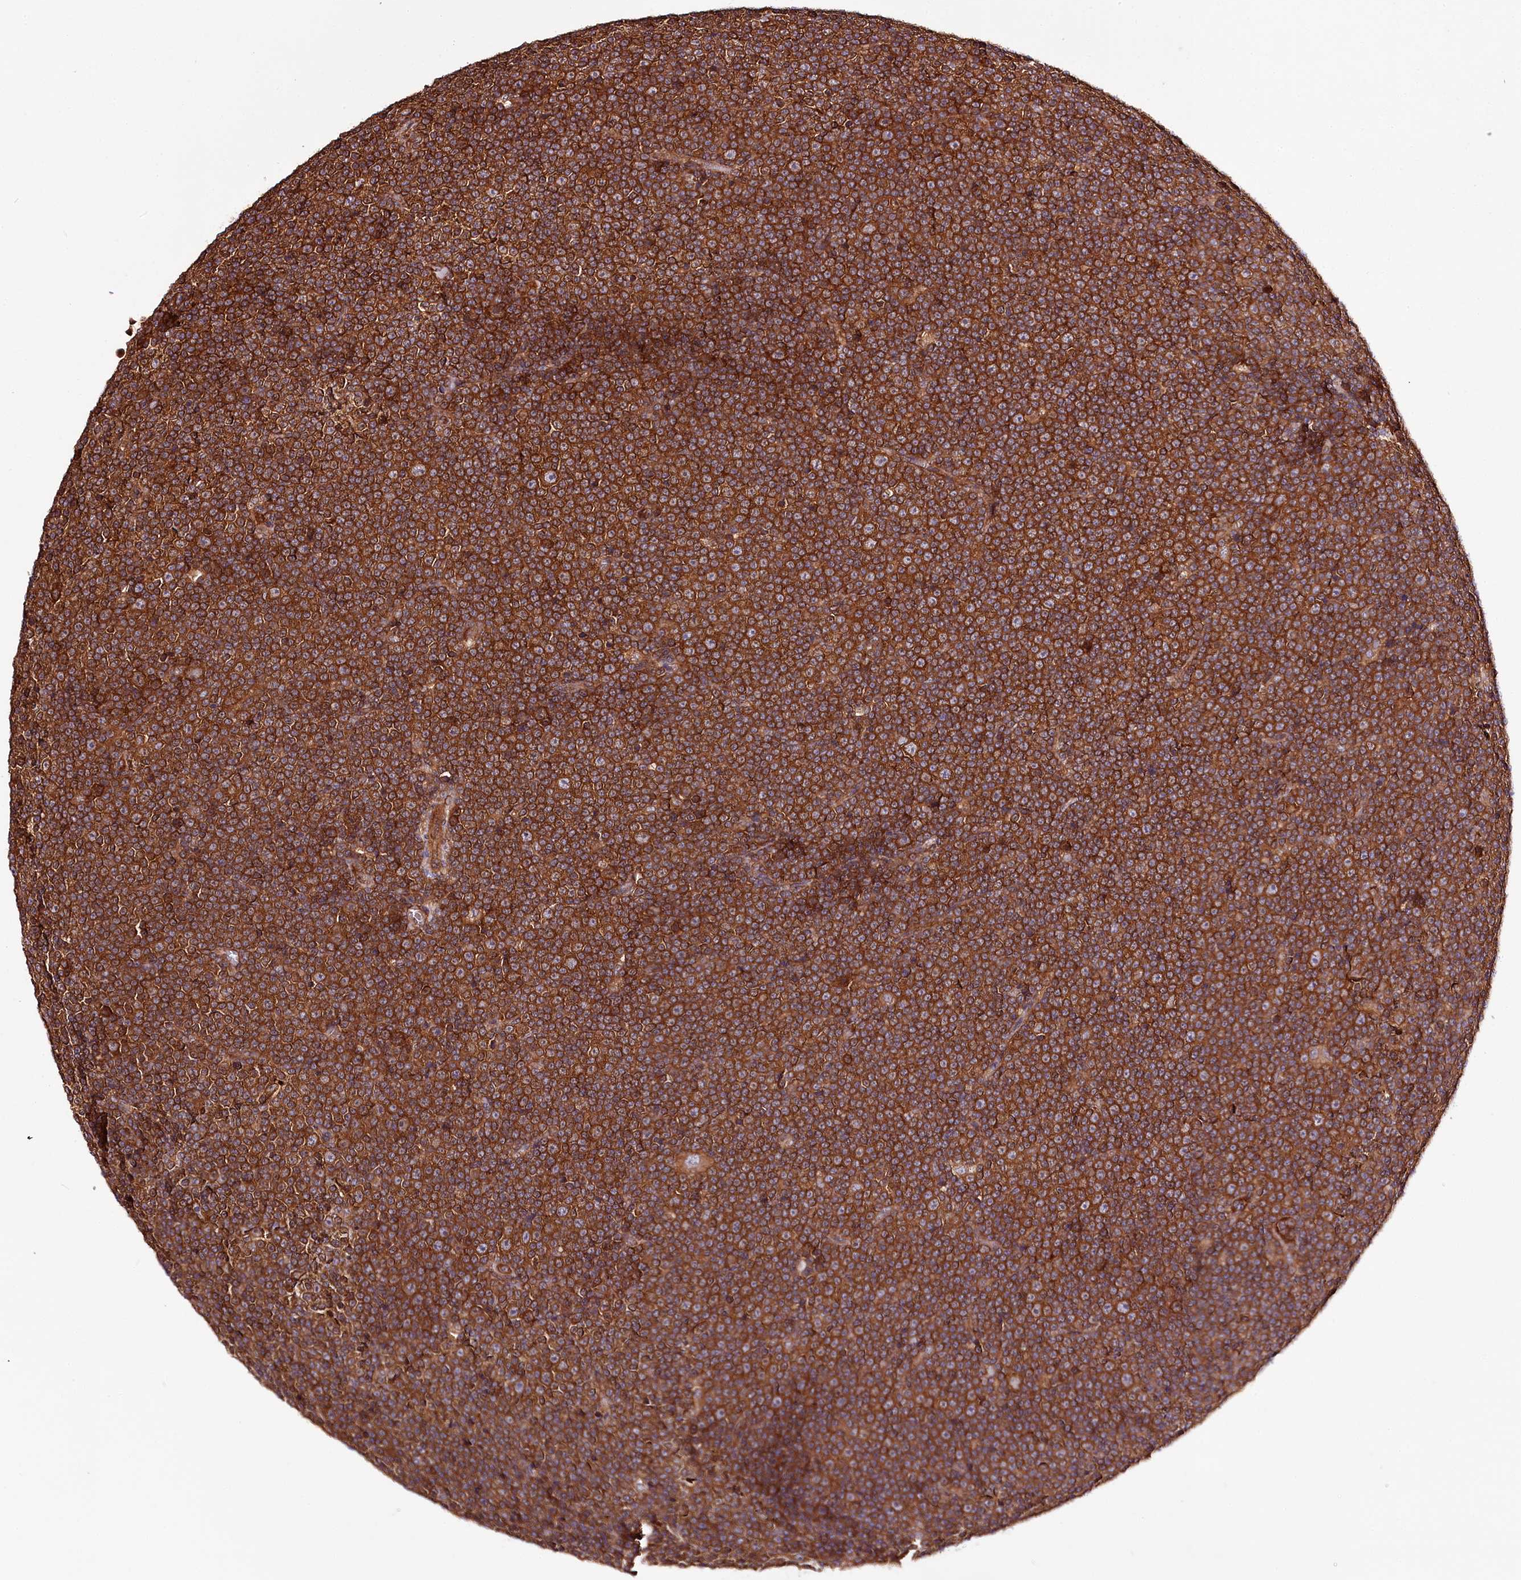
{"staining": {"intensity": "strong", "quantity": ">75%", "location": "cytoplasmic/membranous"}, "tissue": "lymphoma", "cell_type": "Tumor cells", "image_type": "cancer", "snomed": [{"axis": "morphology", "description": "Malignant lymphoma, non-Hodgkin's type, Low grade"}, {"axis": "topography", "description": "Lymph node"}], "caption": "Strong cytoplasmic/membranous protein expression is seen in approximately >75% of tumor cells in malignant lymphoma, non-Hodgkin's type (low-grade).", "gene": "TARS1", "patient": {"sex": "female", "age": 67}}